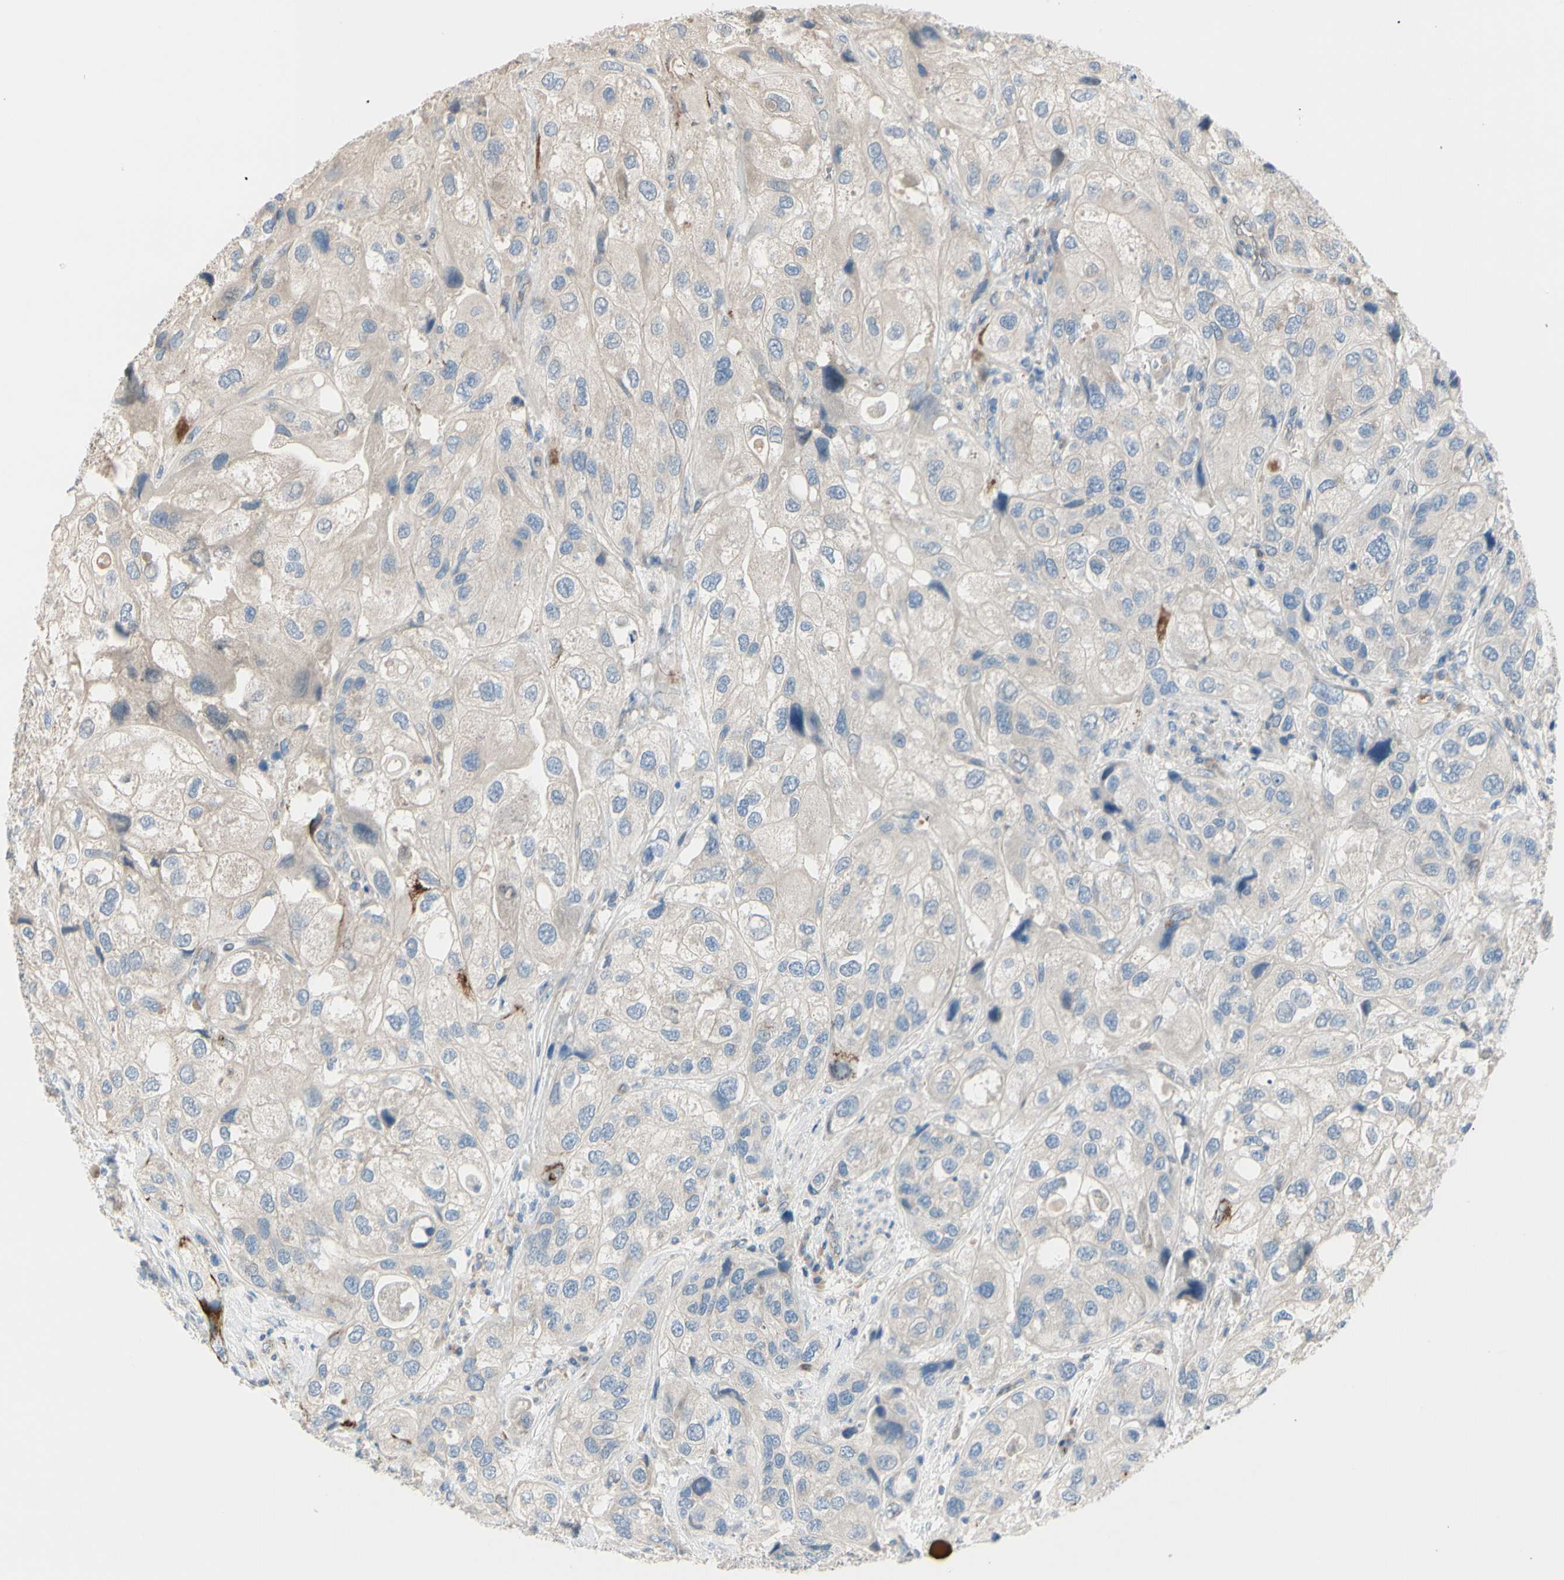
{"staining": {"intensity": "weak", "quantity": ">75%", "location": "cytoplasmic/membranous"}, "tissue": "urothelial cancer", "cell_type": "Tumor cells", "image_type": "cancer", "snomed": [{"axis": "morphology", "description": "Urothelial carcinoma, High grade"}, {"axis": "topography", "description": "Urinary bladder"}], "caption": "Urothelial cancer stained with a brown dye demonstrates weak cytoplasmic/membranous positive expression in about >75% of tumor cells.", "gene": "EPHA3", "patient": {"sex": "female", "age": 64}}